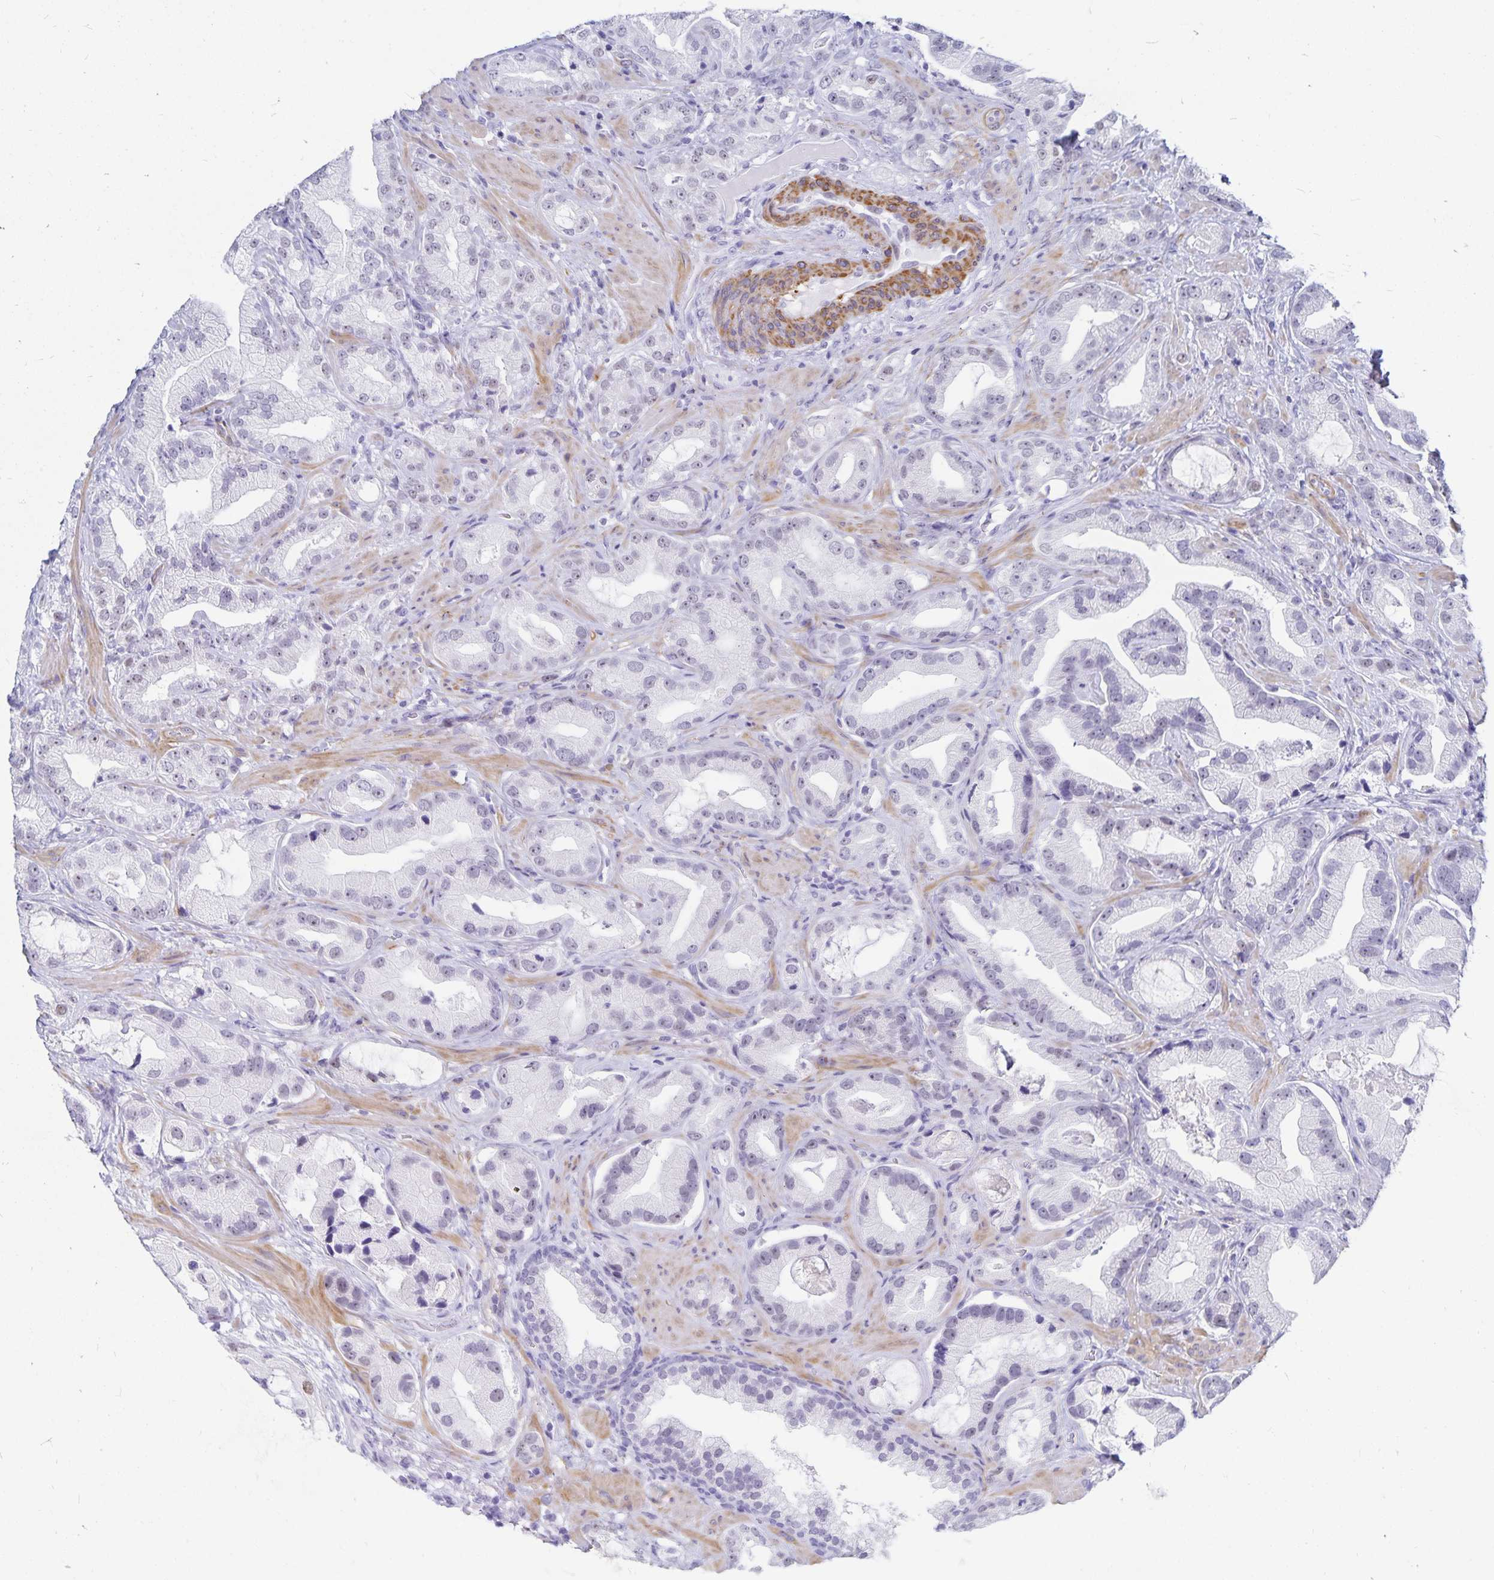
{"staining": {"intensity": "negative", "quantity": "none", "location": "none"}, "tissue": "prostate cancer", "cell_type": "Tumor cells", "image_type": "cancer", "snomed": [{"axis": "morphology", "description": "Adenocarcinoma, Low grade"}, {"axis": "topography", "description": "Prostate"}], "caption": "Prostate cancer (low-grade adenocarcinoma) was stained to show a protein in brown. There is no significant expression in tumor cells.", "gene": "HMGB3", "patient": {"sex": "male", "age": 62}}